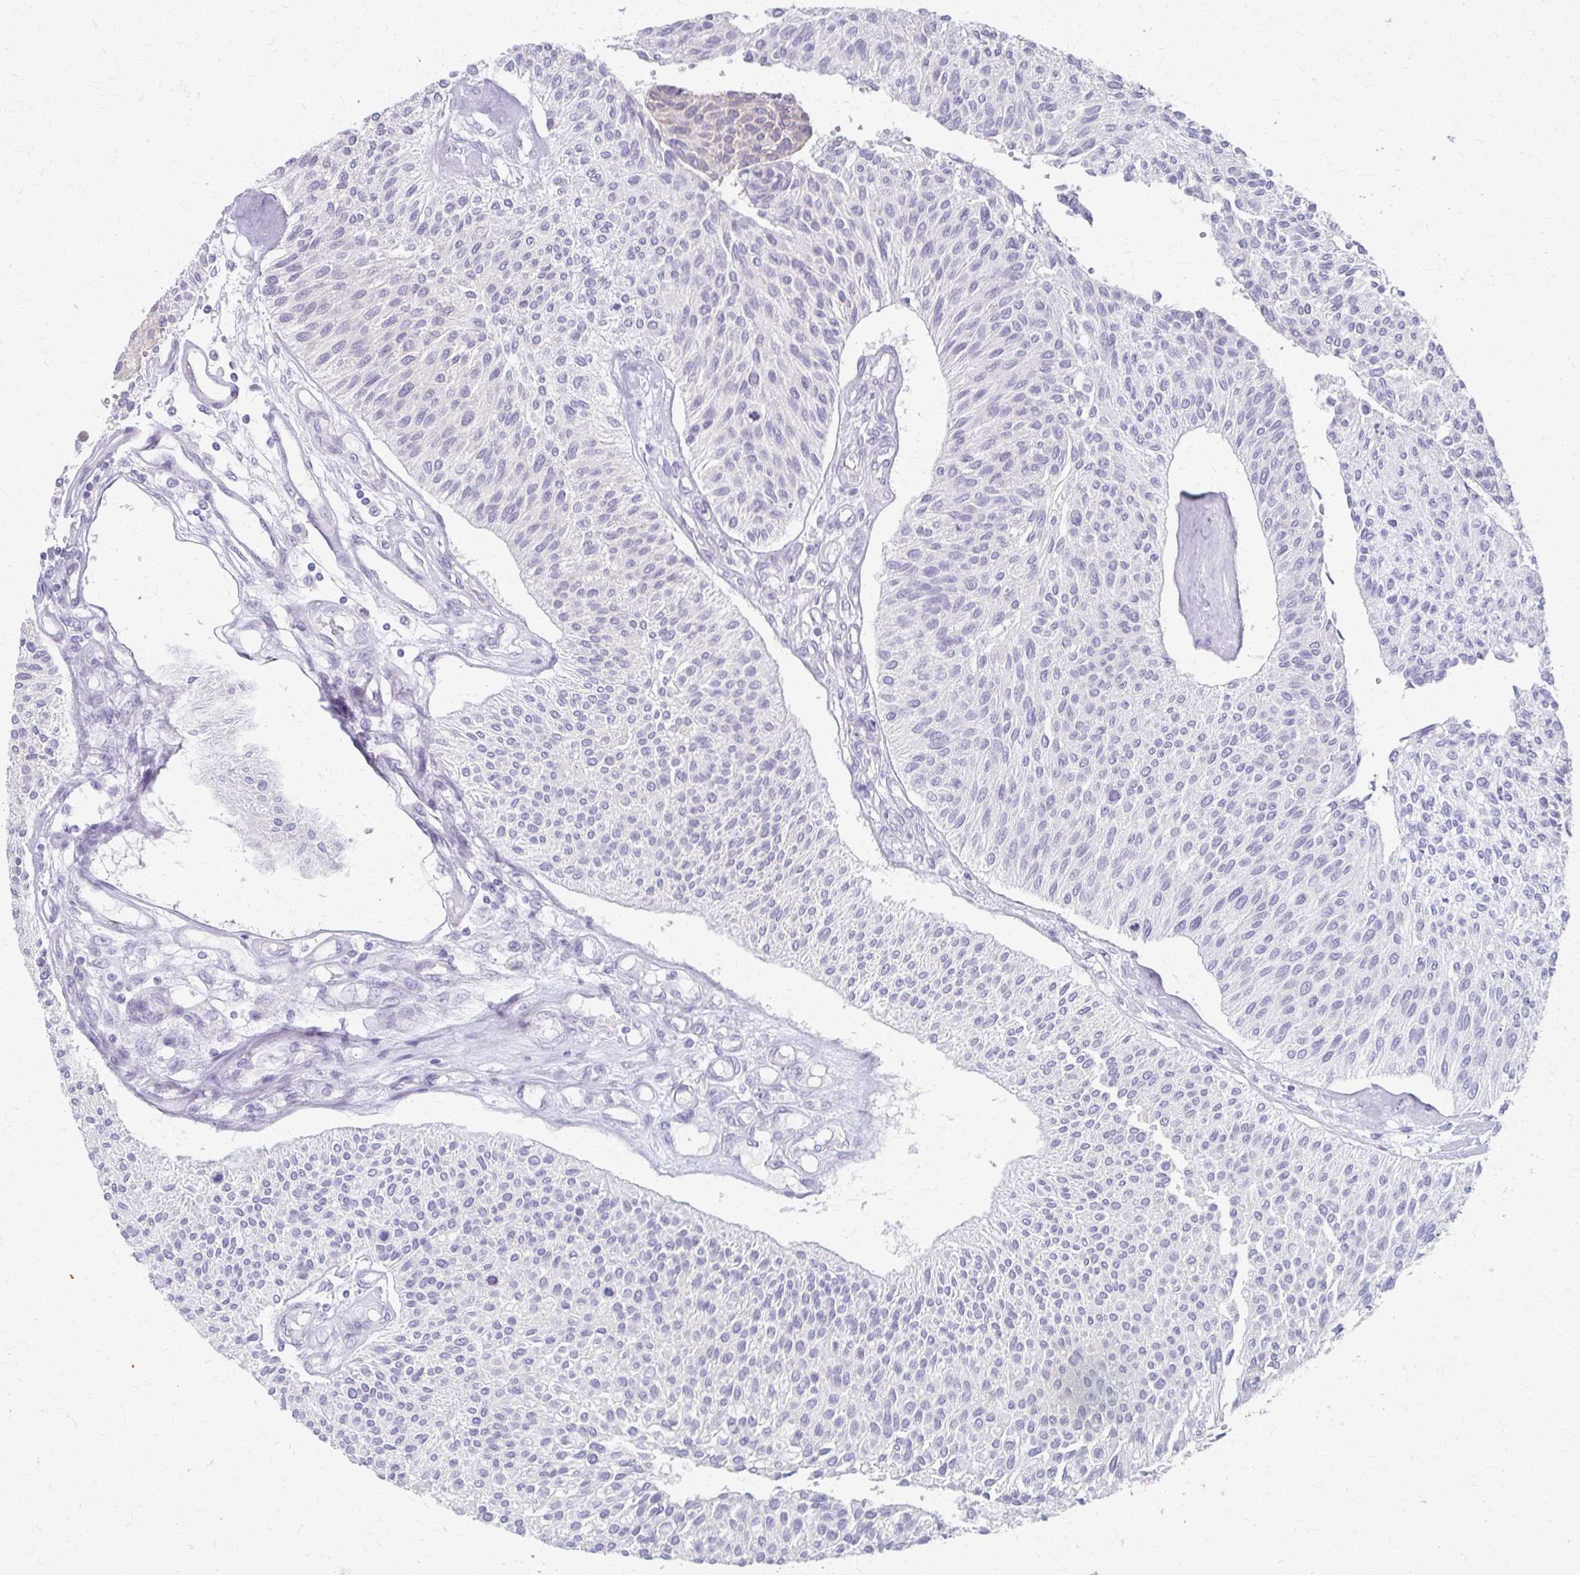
{"staining": {"intensity": "weak", "quantity": "<25%", "location": "cytoplasmic/membranous"}, "tissue": "urothelial cancer", "cell_type": "Tumor cells", "image_type": "cancer", "snomed": [{"axis": "morphology", "description": "Urothelial carcinoma, NOS"}, {"axis": "topography", "description": "Urinary bladder"}], "caption": "DAB (3,3'-diaminobenzidine) immunohistochemical staining of human transitional cell carcinoma reveals no significant staining in tumor cells.", "gene": "CYB5A", "patient": {"sex": "male", "age": 55}}